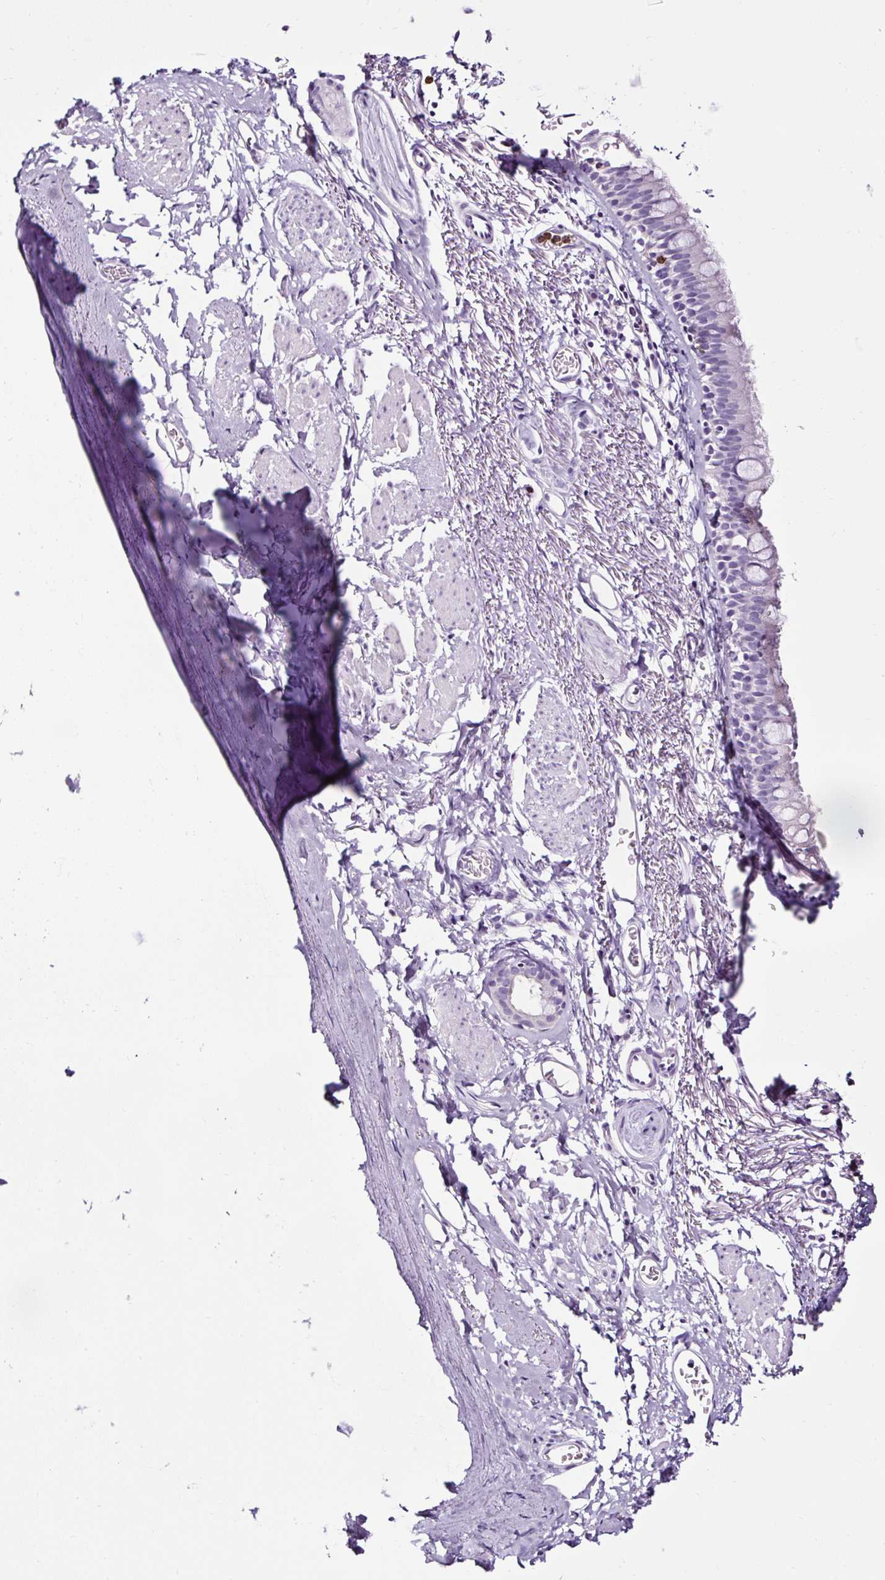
{"staining": {"intensity": "negative", "quantity": "none", "location": "none"}, "tissue": "bronchus", "cell_type": "Respiratory epithelial cells", "image_type": "normal", "snomed": [{"axis": "morphology", "description": "Normal tissue, NOS"}, {"axis": "topography", "description": "Bronchus"}], "caption": "A high-resolution micrograph shows immunohistochemistry staining of unremarkable bronchus, which reveals no significant expression in respiratory epithelial cells.", "gene": "SLC7A8", "patient": {"sex": "male", "age": 67}}